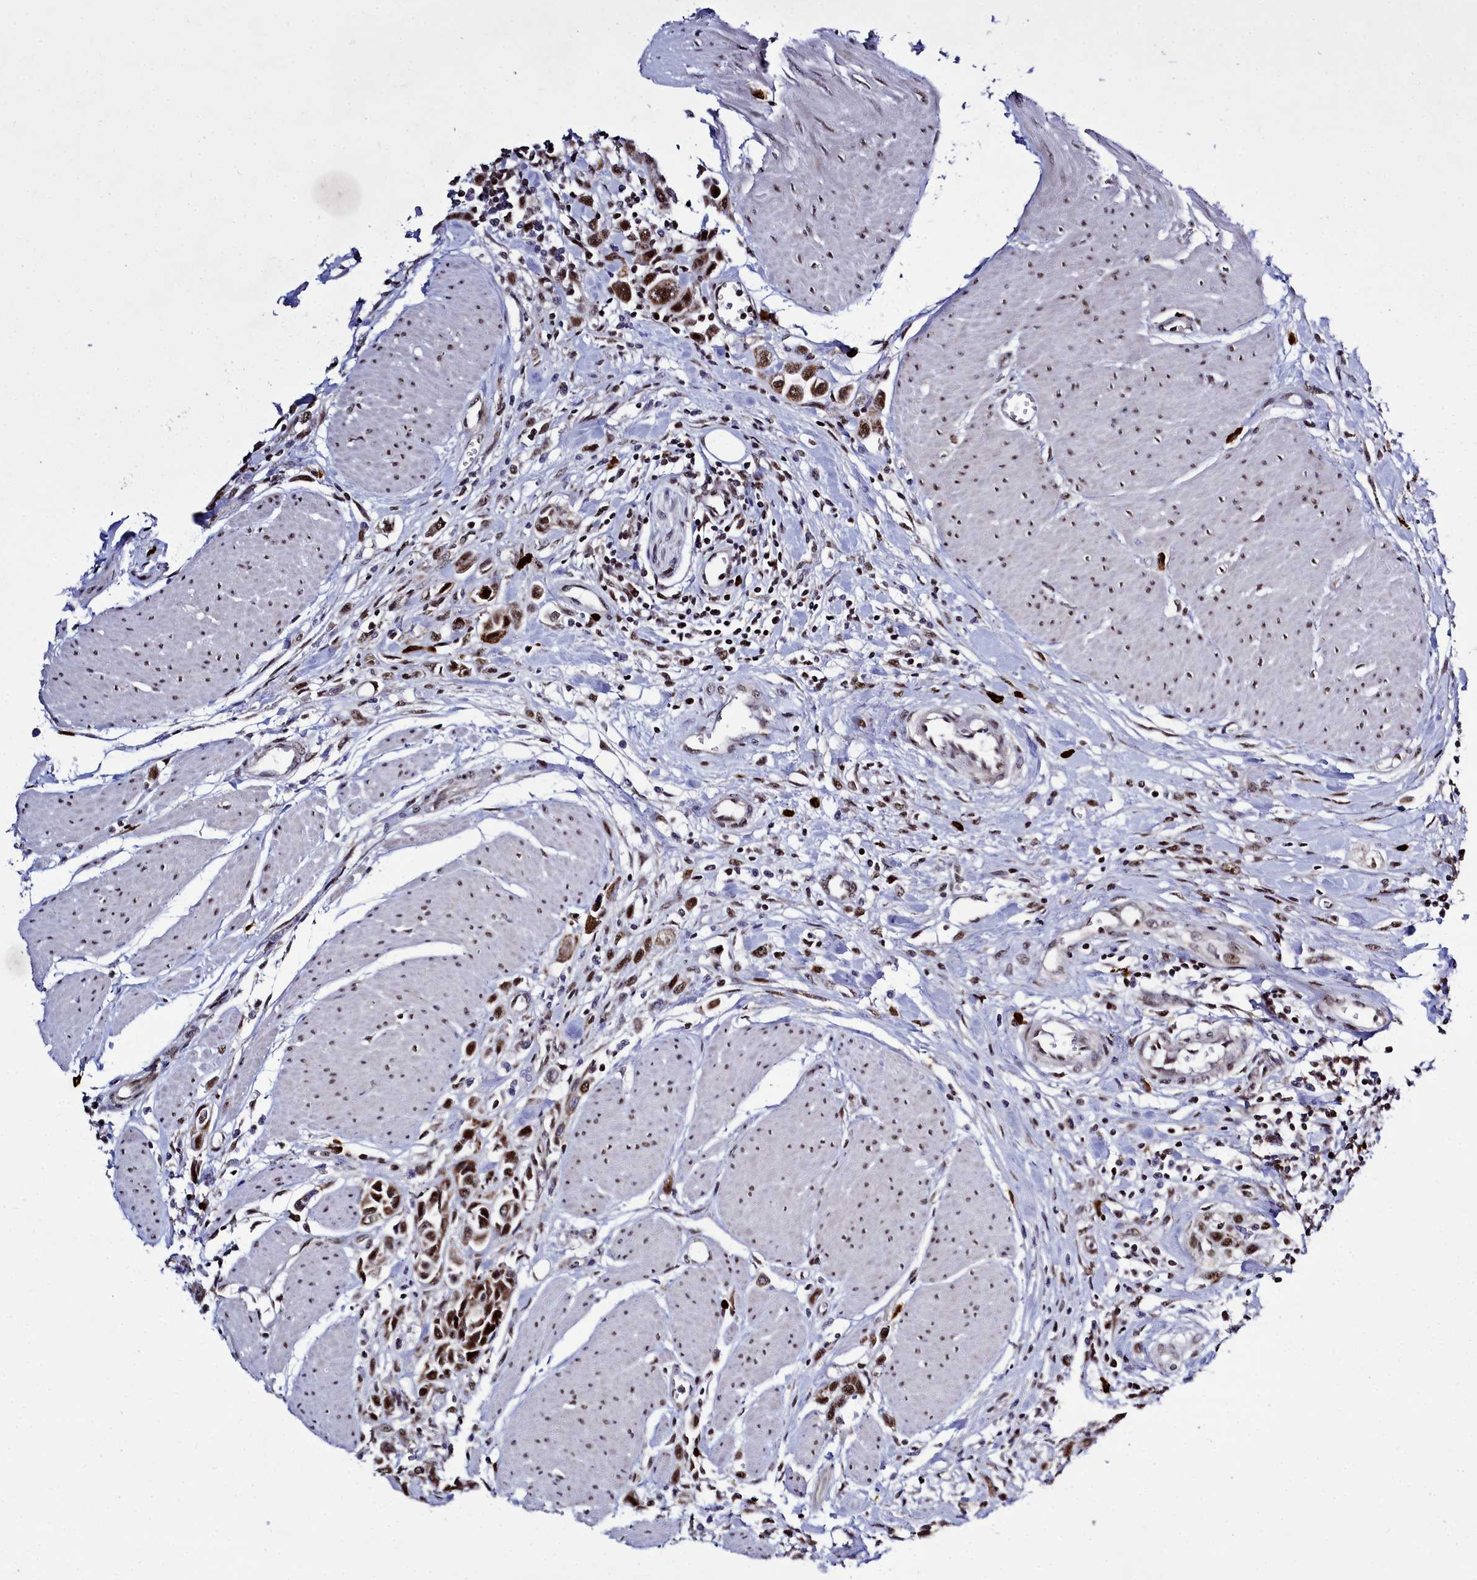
{"staining": {"intensity": "strong", "quantity": ">75%", "location": "nuclear"}, "tissue": "urothelial cancer", "cell_type": "Tumor cells", "image_type": "cancer", "snomed": [{"axis": "morphology", "description": "Urothelial carcinoma, High grade"}, {"axis": "topography", "description": "Urinary bladder"}], "caption": "There is high levels of strong nuclear staining in tumor cells of urothelial carcinoma (high-grade), as demonstrated by immunohistochemical staining (brown color).", "gene": "POM121L2", "patient": {"sex": "male", "age": 50}}